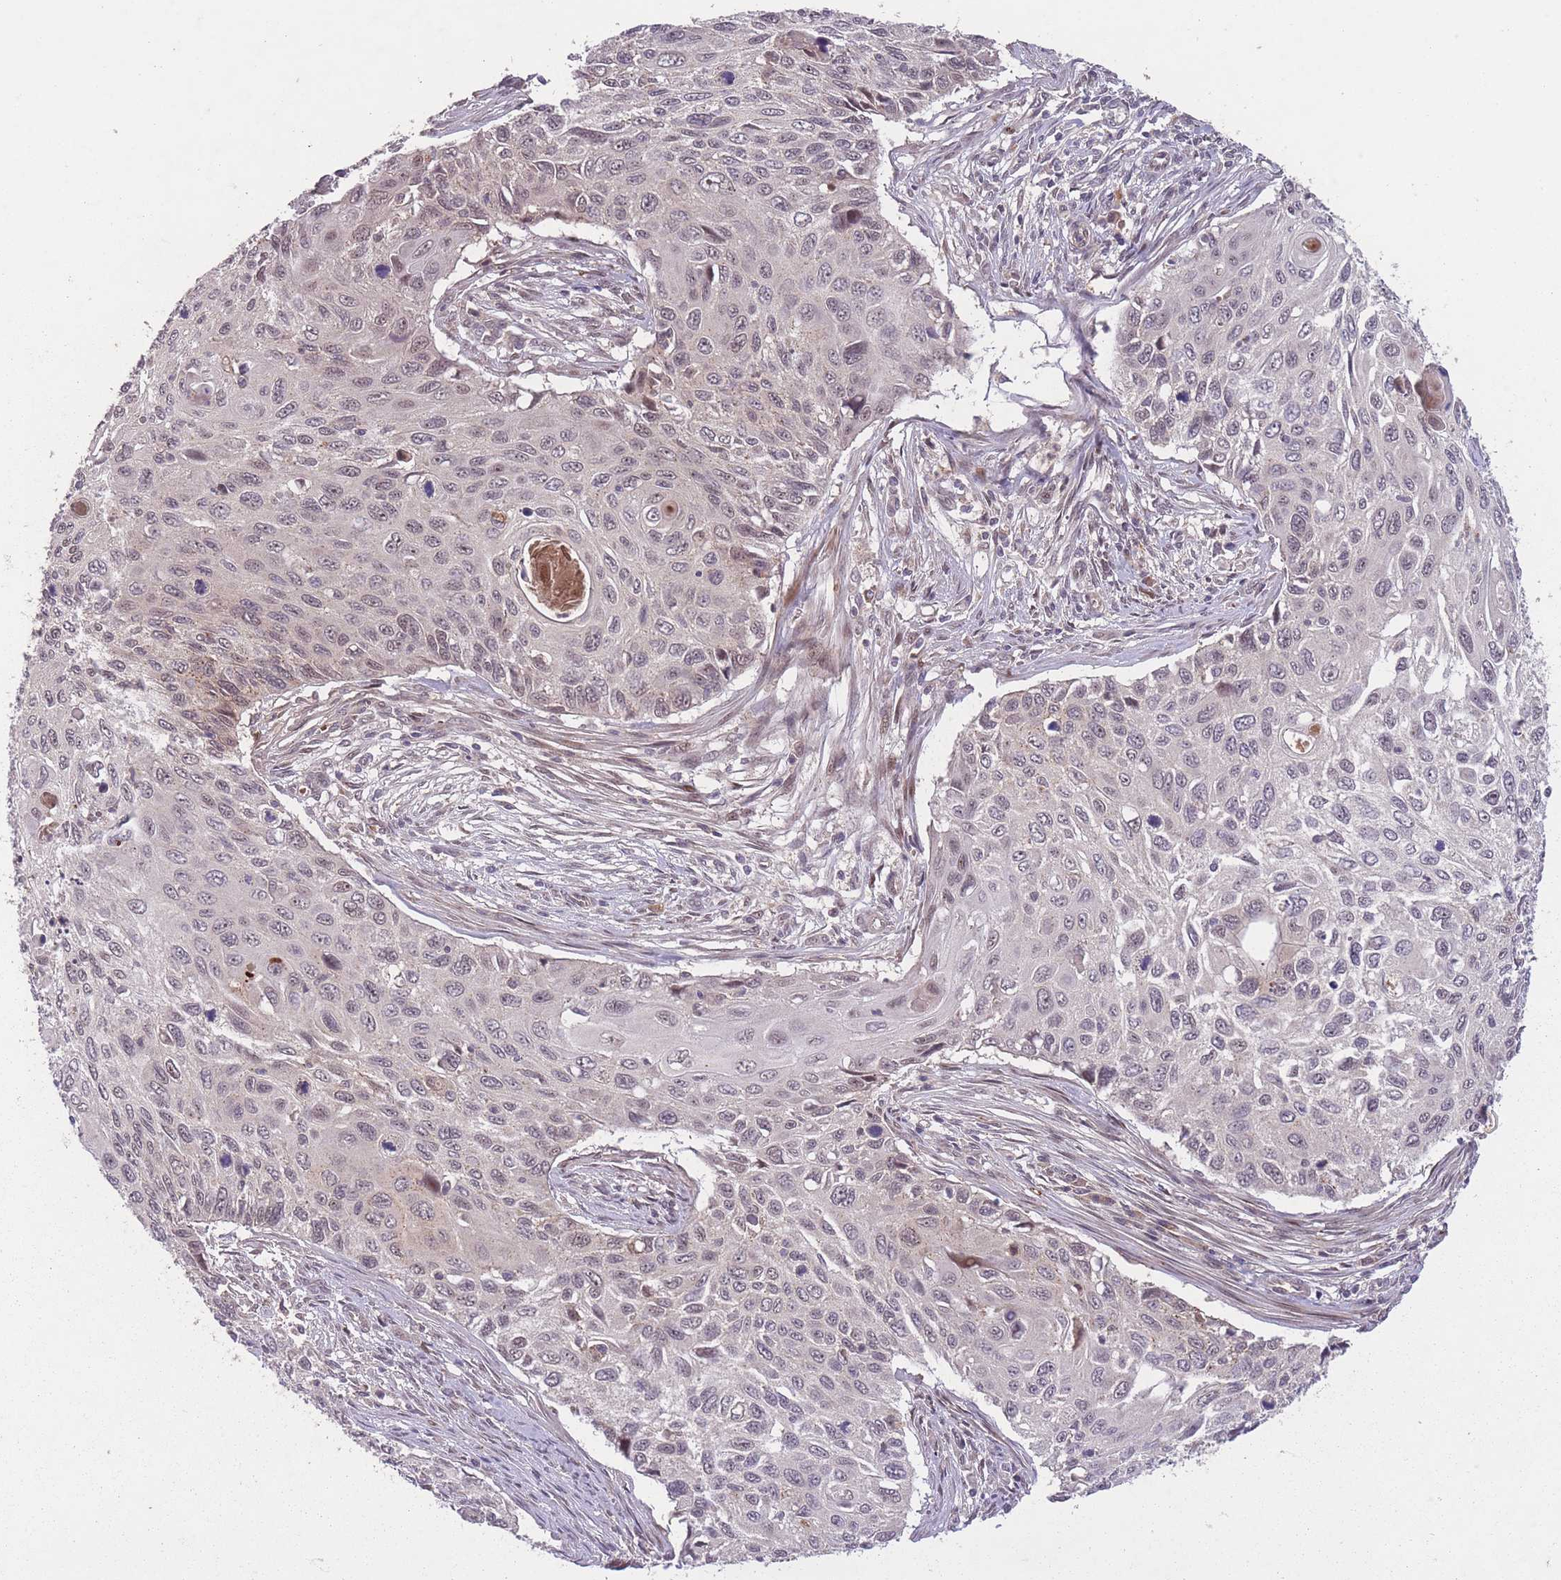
{"staining": {"intensity": "moderate", "quantity": "<25%", "location": "nuclear"}, "tissue": "cervical cancer", "cell_type": "Tumor cells", "image_type": "cancer", "snomed": [{"axis": "morphology", "description": "Squamous cell carcinoma, NOS"}, {"axis": "topography", "description": "Cervix"}], "caption": "Immunohistochemical staining of cervical cancer (squamous cell carcinoma) shows low levels of moderate nuclear protein expression in approximately <25% of tumor cells. Nuclei are stained in blue.", "gene": "SECTM1", "patient": {"sex": "female", "age": 70}}